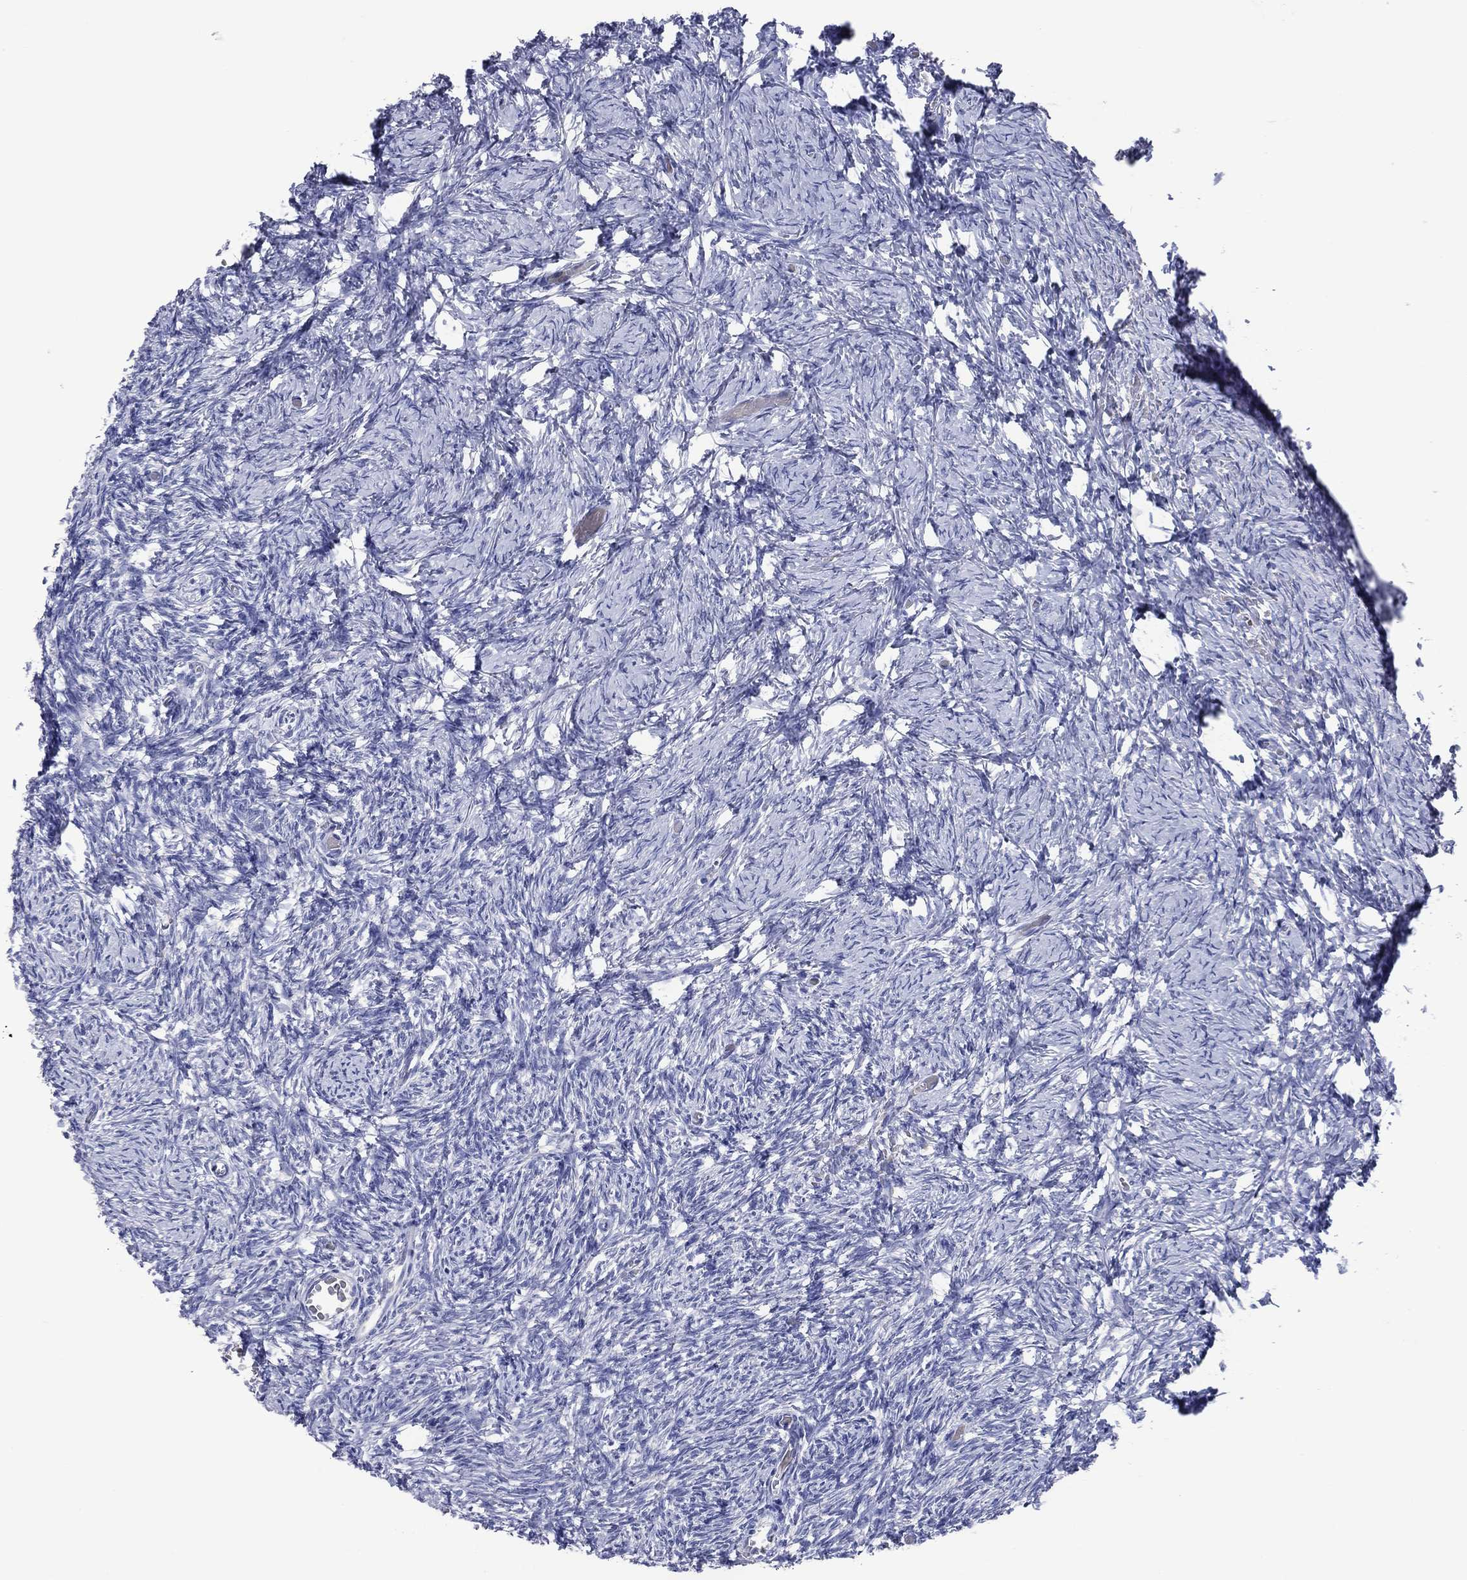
{"staining": {"intensity": "negative", "quantity": "none", "location": "none"}, "tissue": "ovary", "cell_type": "Follicle cells", "image_type": "normal", "snomed": [{"axis": "morphology", "description": "Normal tissue, NOS"}, {"axis": "topography", "description": "Ovary"}], "caption": "IHC image of benign ovary: human ovary stained with DAB reveals no significant protein expression in follicle cells.", "gene": "DNAH6", "patient": {"sex": "female", "age": 39}}